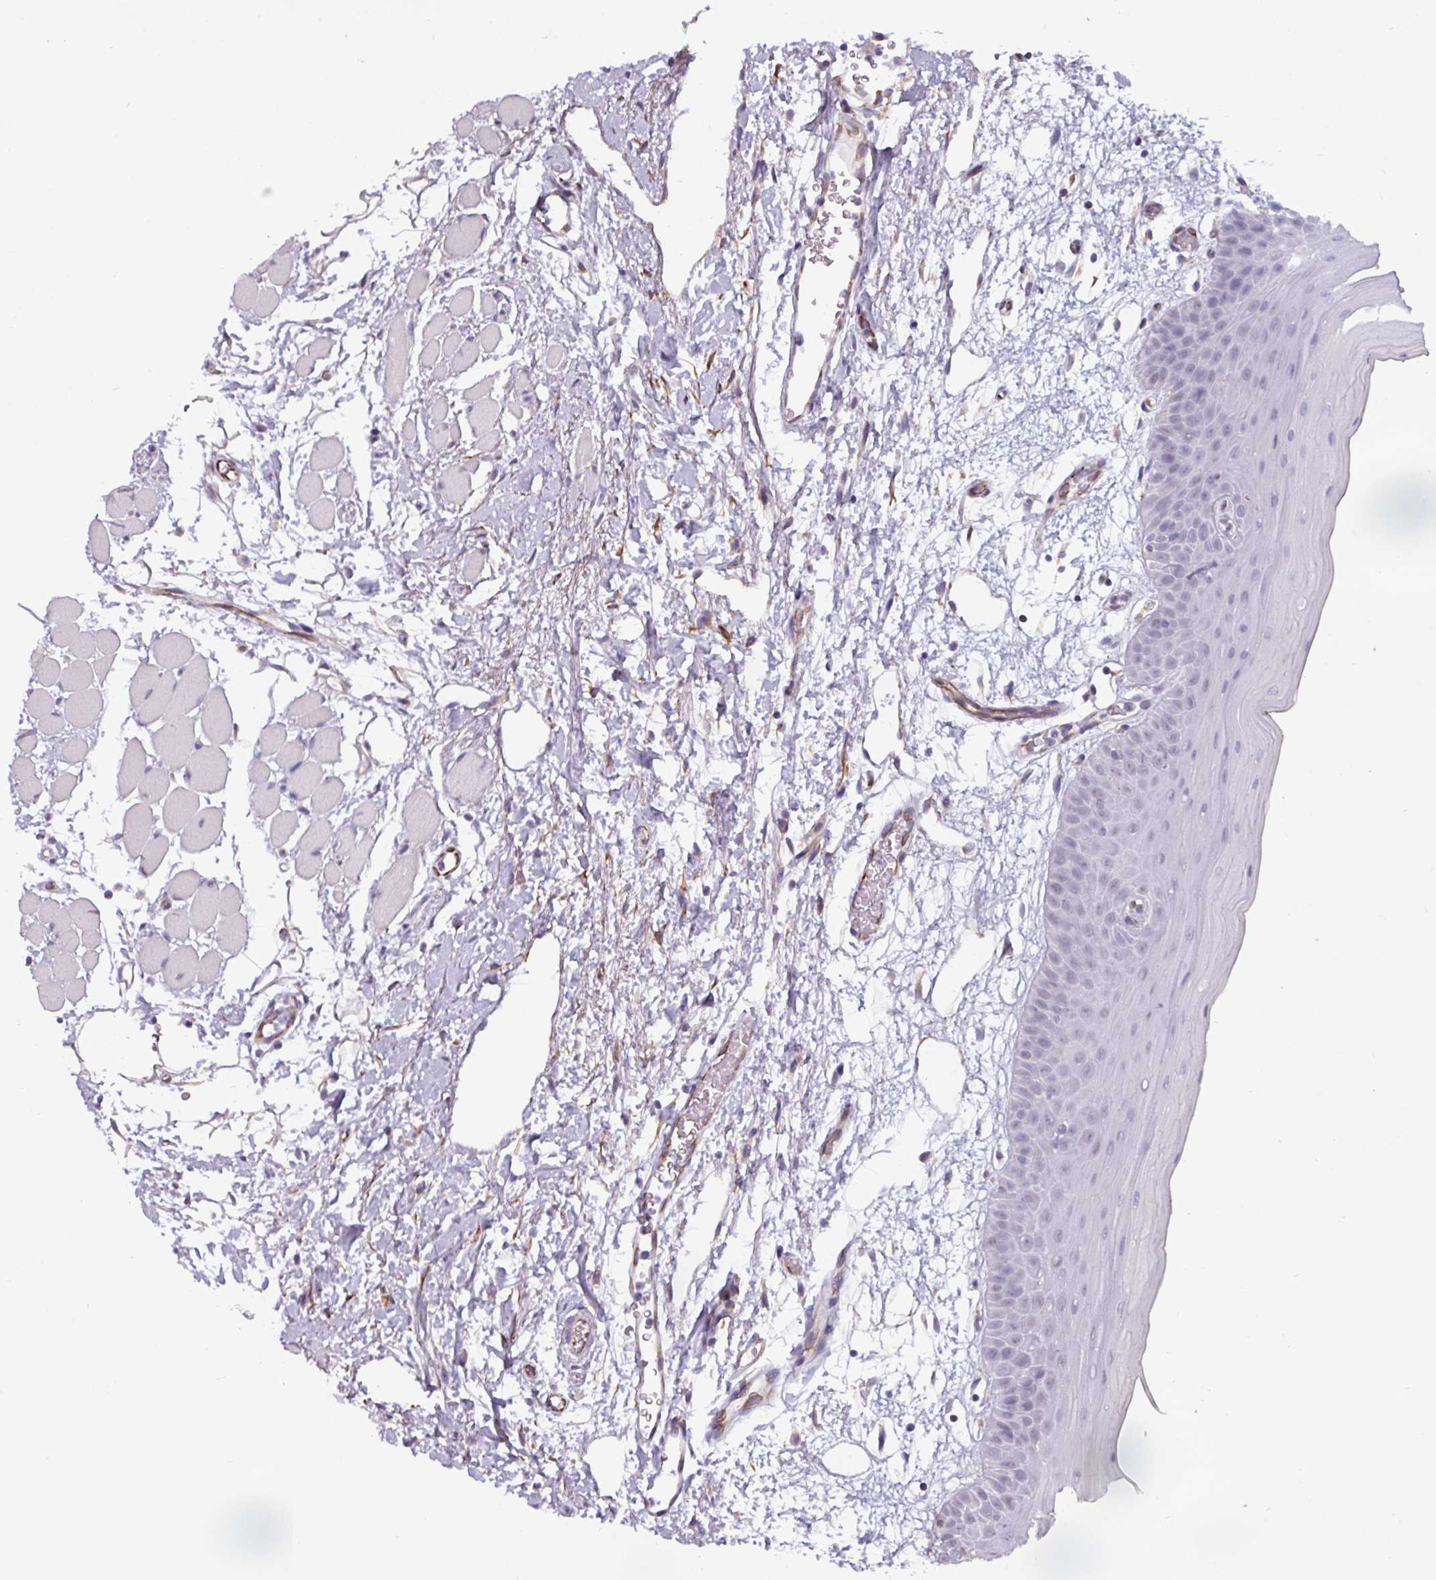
{"staining": {"intensity": "negative", "quantity": "none", "location": "none"}, "tissue": "oral mucosa", "cell_type": "Squamous epithelial cells", "image_type": "normal", "snomed": [{"axis": "morphology", "description": "Normal tissue, NOS"}, {"axis": "topography", "description": "Oral tissue"}, {"axis": "topography", "description": "Tounge, NOS"}], "caption": "Immunohistochemistry photomicrograph of benign oral mucosa: oral mucosa stained with DAB demonstrates no significant protein expression in squamous epithelial cells. (Brightfield microscopy of DAB immunohistochemistry at high magnification).", "gene": "EYA3", "patient": {"sex": "female", "age": 59}}